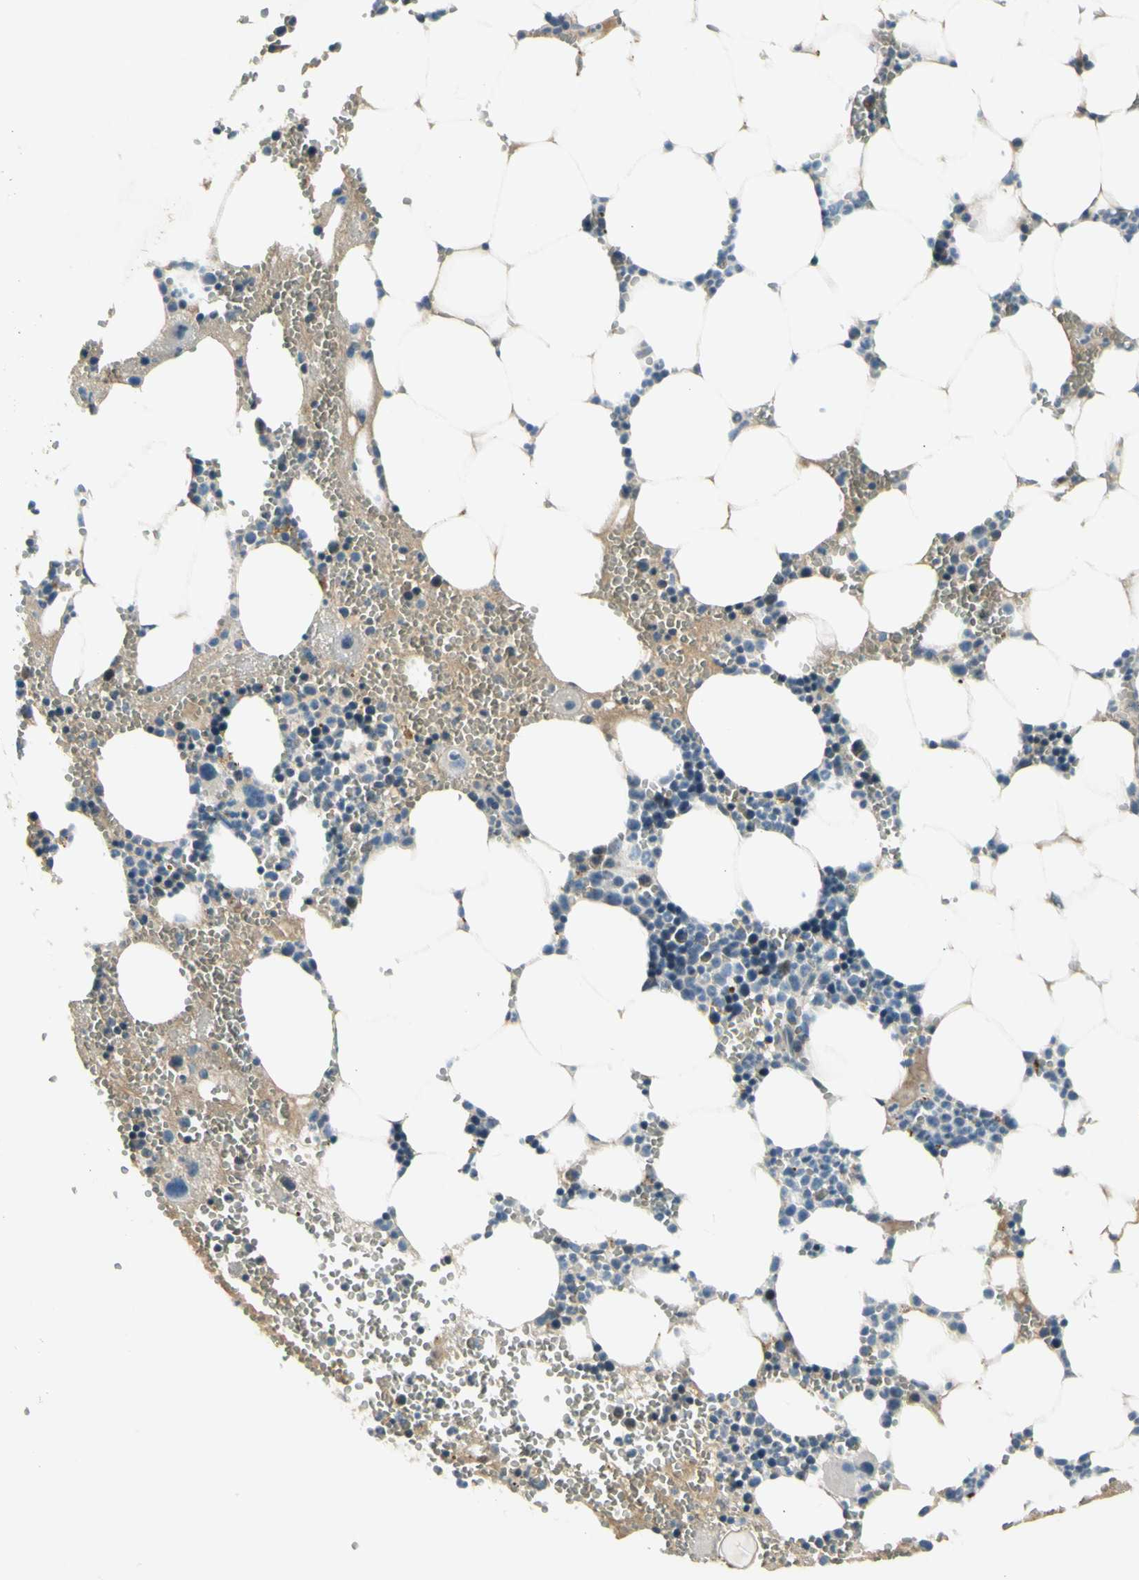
{"staining": {"intensity": "negative", "quantity": "none", "location": "none"}, "tissue": "bone marrow", "cell_type": "Hematopoietic cells", "image_type": "normal", "snomed": [{"axis": "morphology", "description": "Normal tissue, NOS"}, {"axis": "morphology", "description": "Inflammation, NOS"}, {"axis": "topography", "description": "Bone marrow"}], "caption": "An immunohistochemistry (IHC) histopathology image of normal bone marrow is shown. There is no staining in hematopoietic cells of bone marrow.", "gene": "NPHP3", "patient": {"sex": "female", "age": 76}}